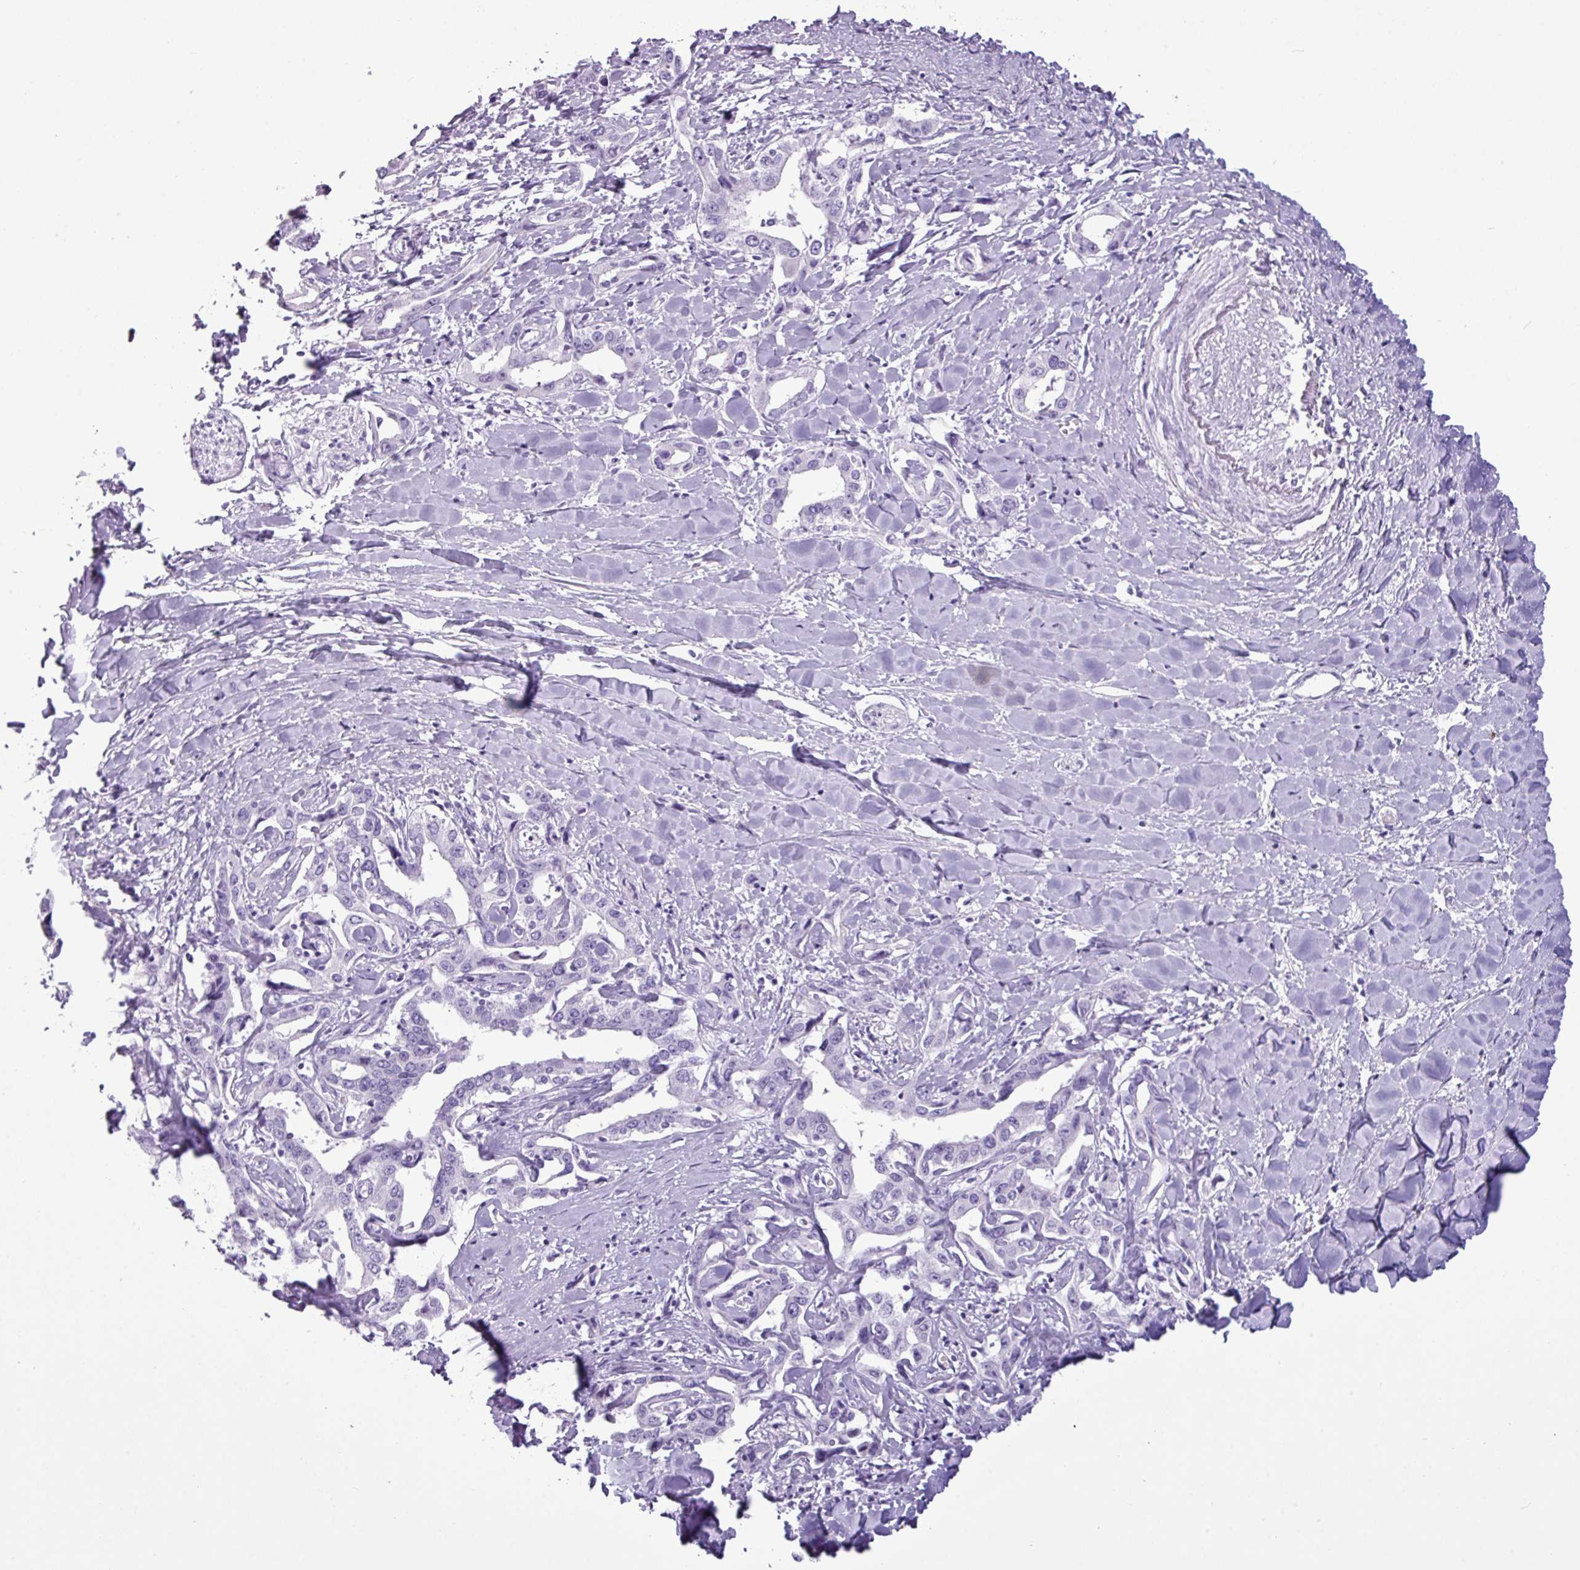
{"staining": {"intensity": "negative", "quantity": "none", "location": "none"}, "tissue": "liver cancer", "cell_type": "Tumor cells", "image_type": "cancer", "snomed": [{"axis": "morphology", "description": "Cholangiocarcinoma"}, {"axis": "topography", "description": "Liver"}], "caption": "Immunohistochemical staining of cholangiocarcinoma (liver) reveals no significant expression in tumor cells.", "gene": "AMY1B", "patient": {"sex": "male", "age": 59}}